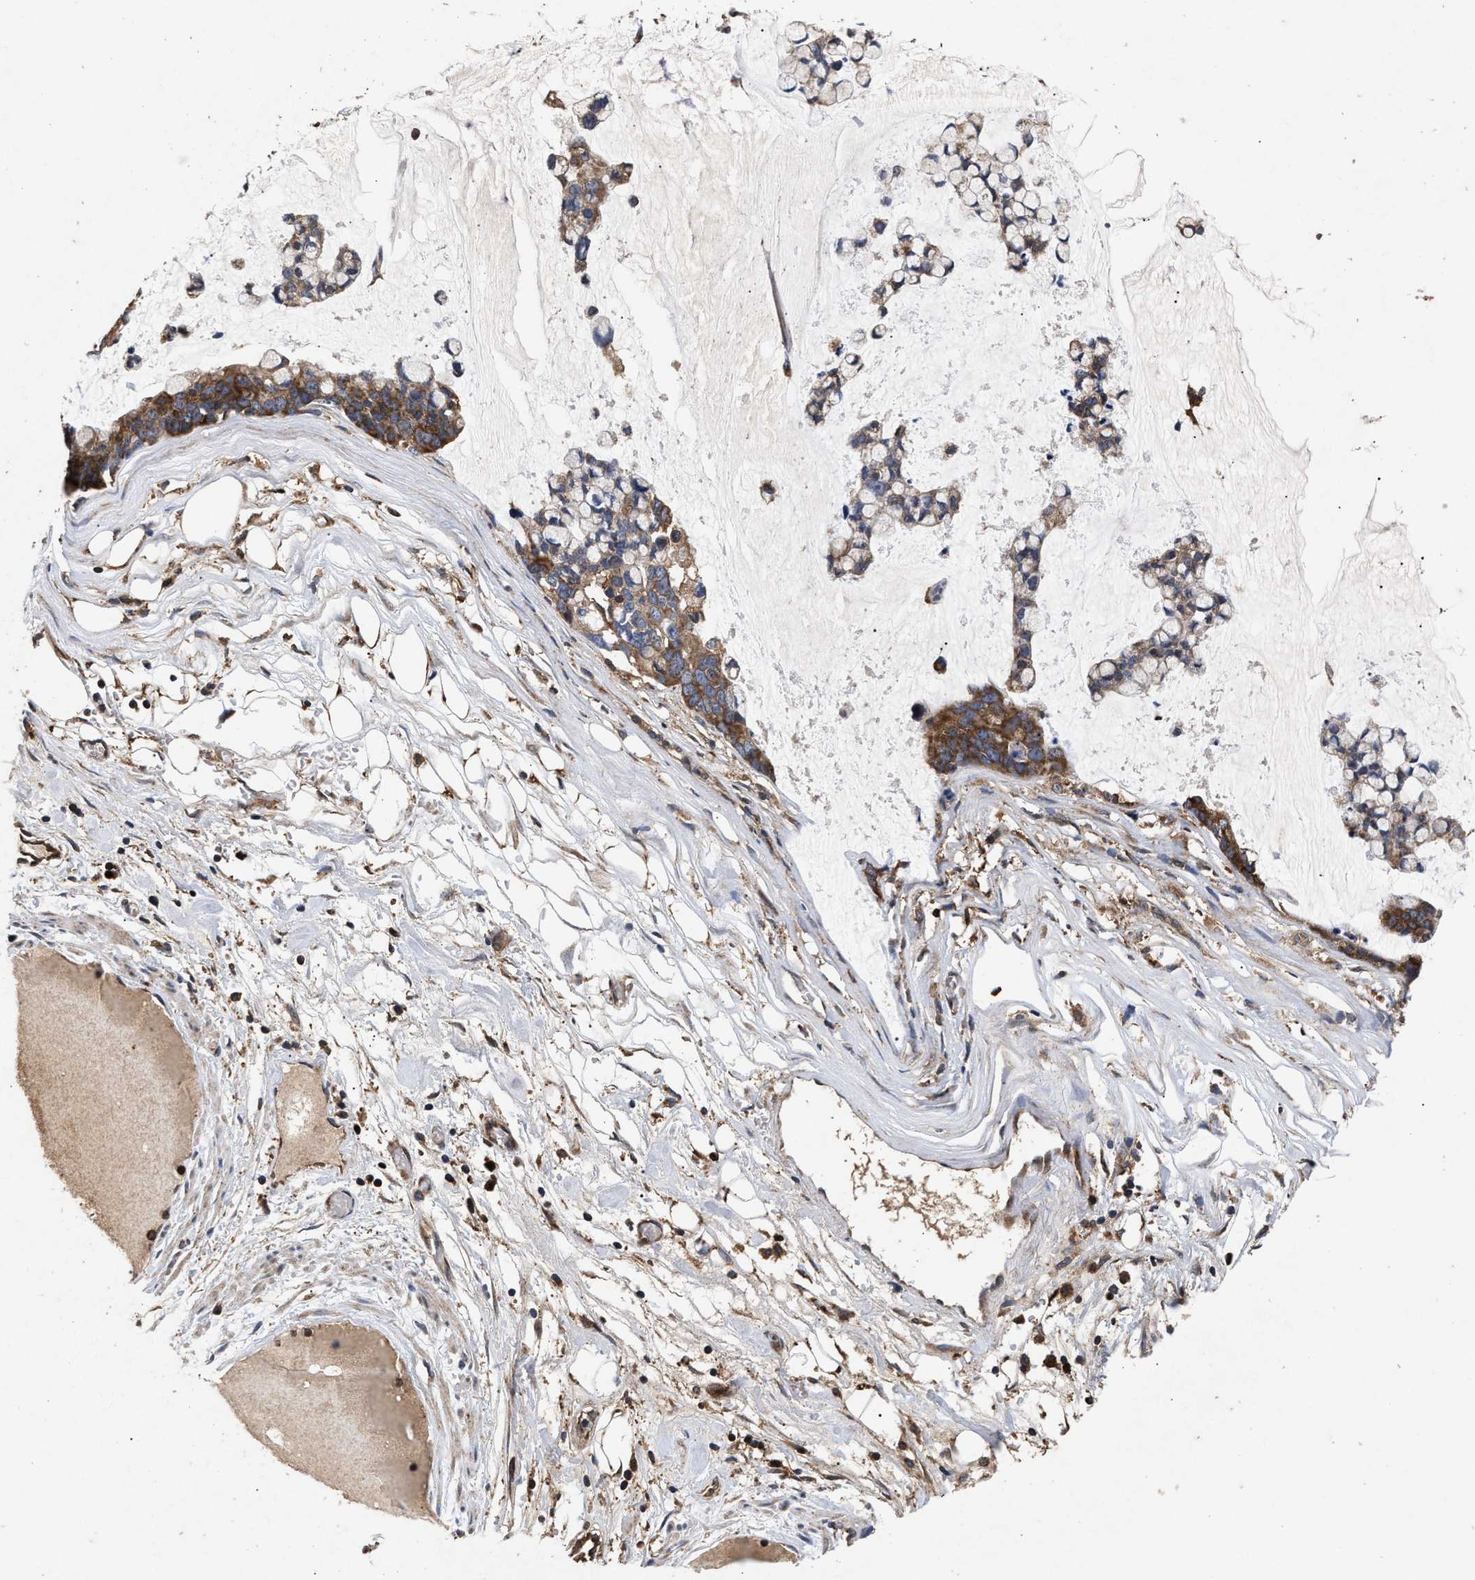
{"staining": {"intensity": "moderate", "quantity": ">75%", "location": "cytoplasmic/membranous"}, "tissue": "stomach cancer", "cell_type": "Tumor cells", "image_type": "cancer", "snomed": [{"axis": "morphology", "description": "Adenocarcinoma, NOS"}, {"axis": "topography", "description": "Stomach, lower"}], "caption": "Immunohistochemistry histopathology image of human stomach adenocarcinoma stained for a protein (brown), which shows medium levels of moderate cytoplasmic/membranous positivity in about >75% of tumor cells.", "gene": "NFKB2", "patient": {"sex": "male", "age": 84}}